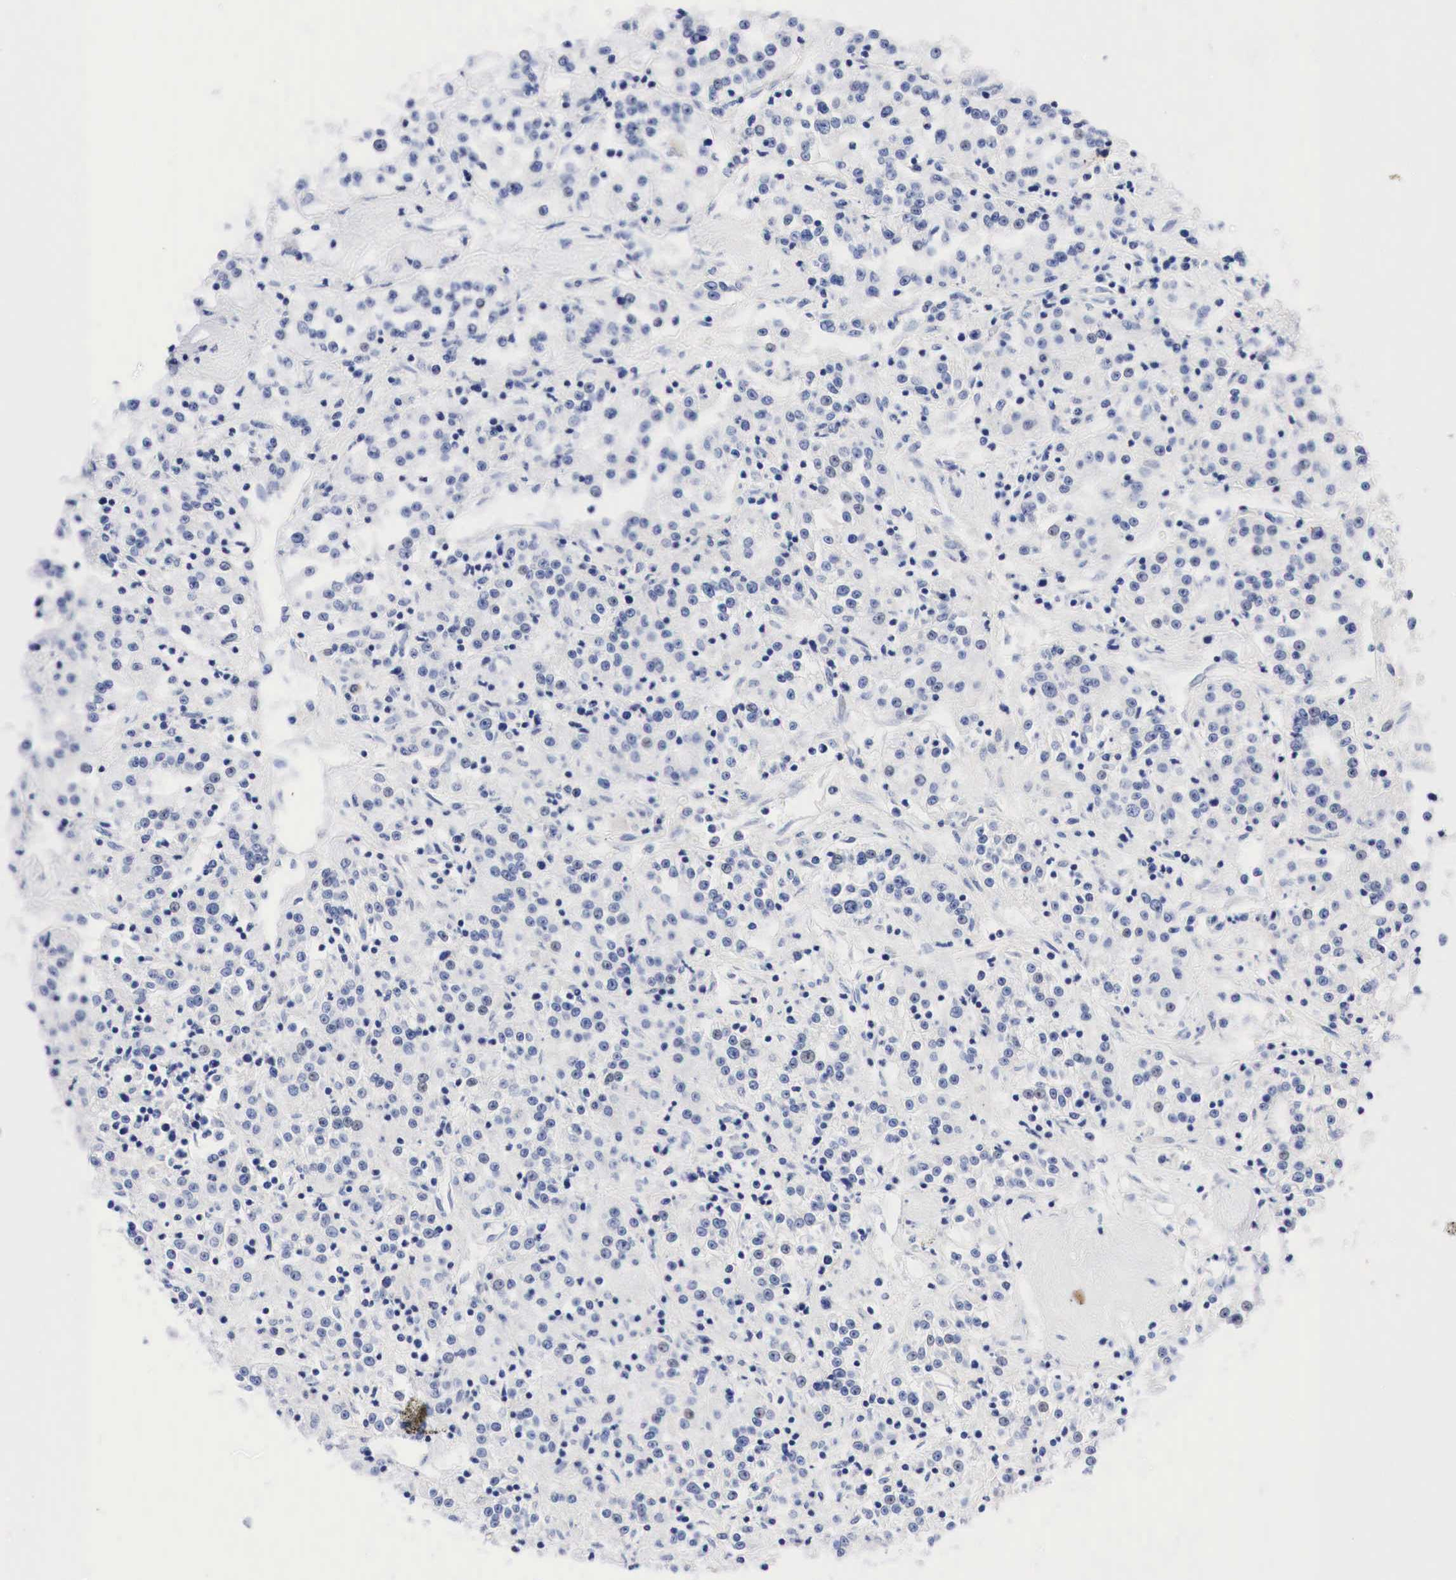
{"staining": {"intensity": "negative", "quantity": "none", "location": "none"}, "tissue": "renal cancer", "cell_type": "Tumor cells", "image_type": "cancer", "snomed": [{"axis": "morphology", "description": "Adenocarcinoma, NOS"}, {"axis": "topography", "description": "Kidney"}], "caption": "Photomicrograph shows no significant protein positivity in tumor cells of renal cancer (adenocarcinoma). The staining was performed using DAB (3,3'-diaminobenzidine) to visualize the protein expression in brown, while the nuclei were stained in blue with hematoxylin (Magnification: 20x).", "gene": "NKX2-1", "patient": {"sex": "female", "age": 76}}